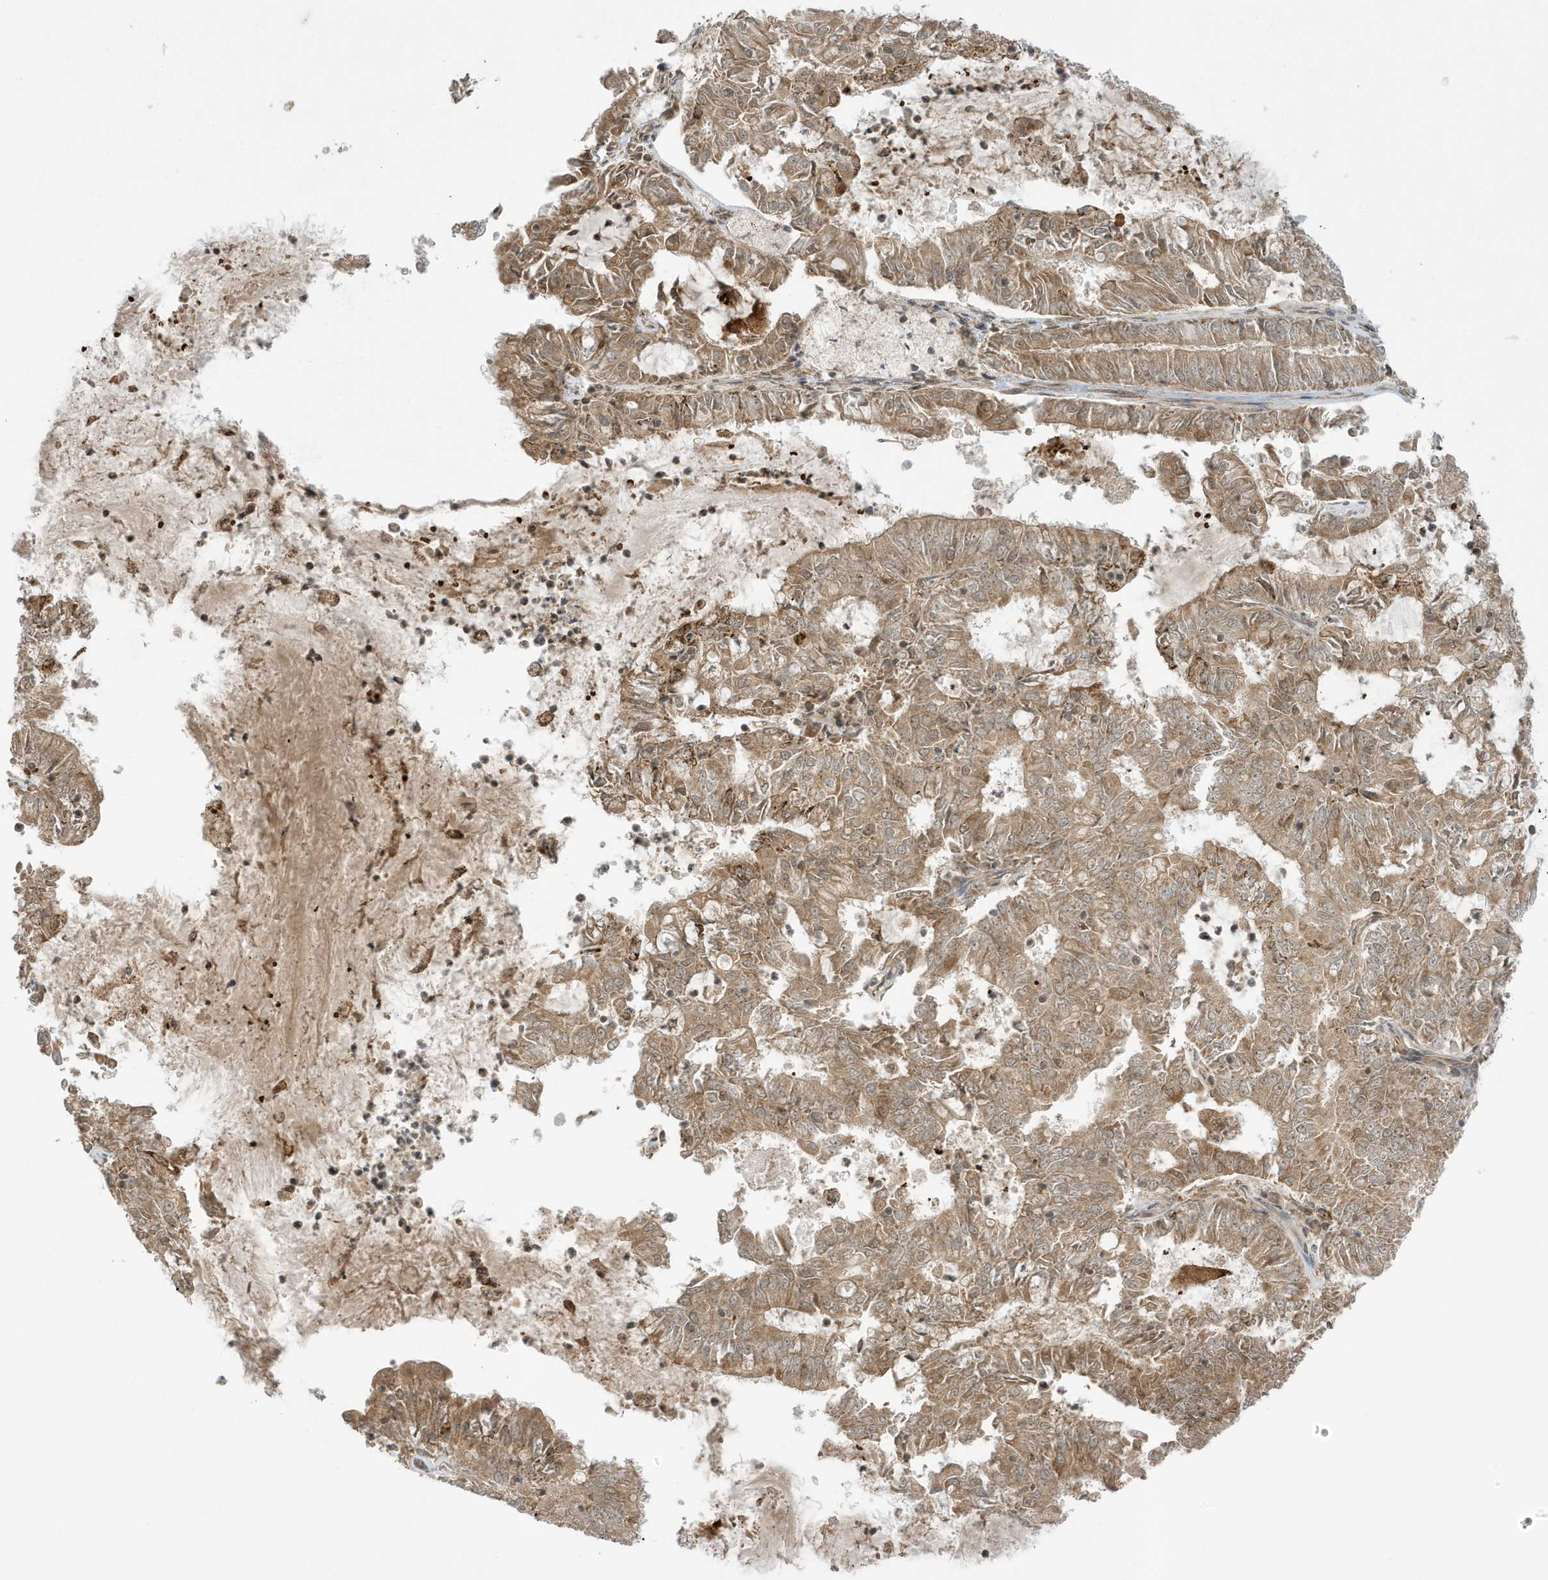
{"staining": {"intensity": "moderate", "quantity": ">75%", "location": "cytoplasmic/membranous"}, "tissue": "endometrial cancer", "cell_type": "Tumor cells", "image_type": "cancer", "snomed": [{"axis": "morphology", "description": "Adenocarcinoma, NOS"}, {"axis": "topography", "description": "Endometrium"}], "caption": "Tumor cells reveal moderate cytoplasmic/membranous staining in about >75% of cells in endometrial cancer.", "gene": "DHX36", "patient": {"sex": "female", "age": 57}}